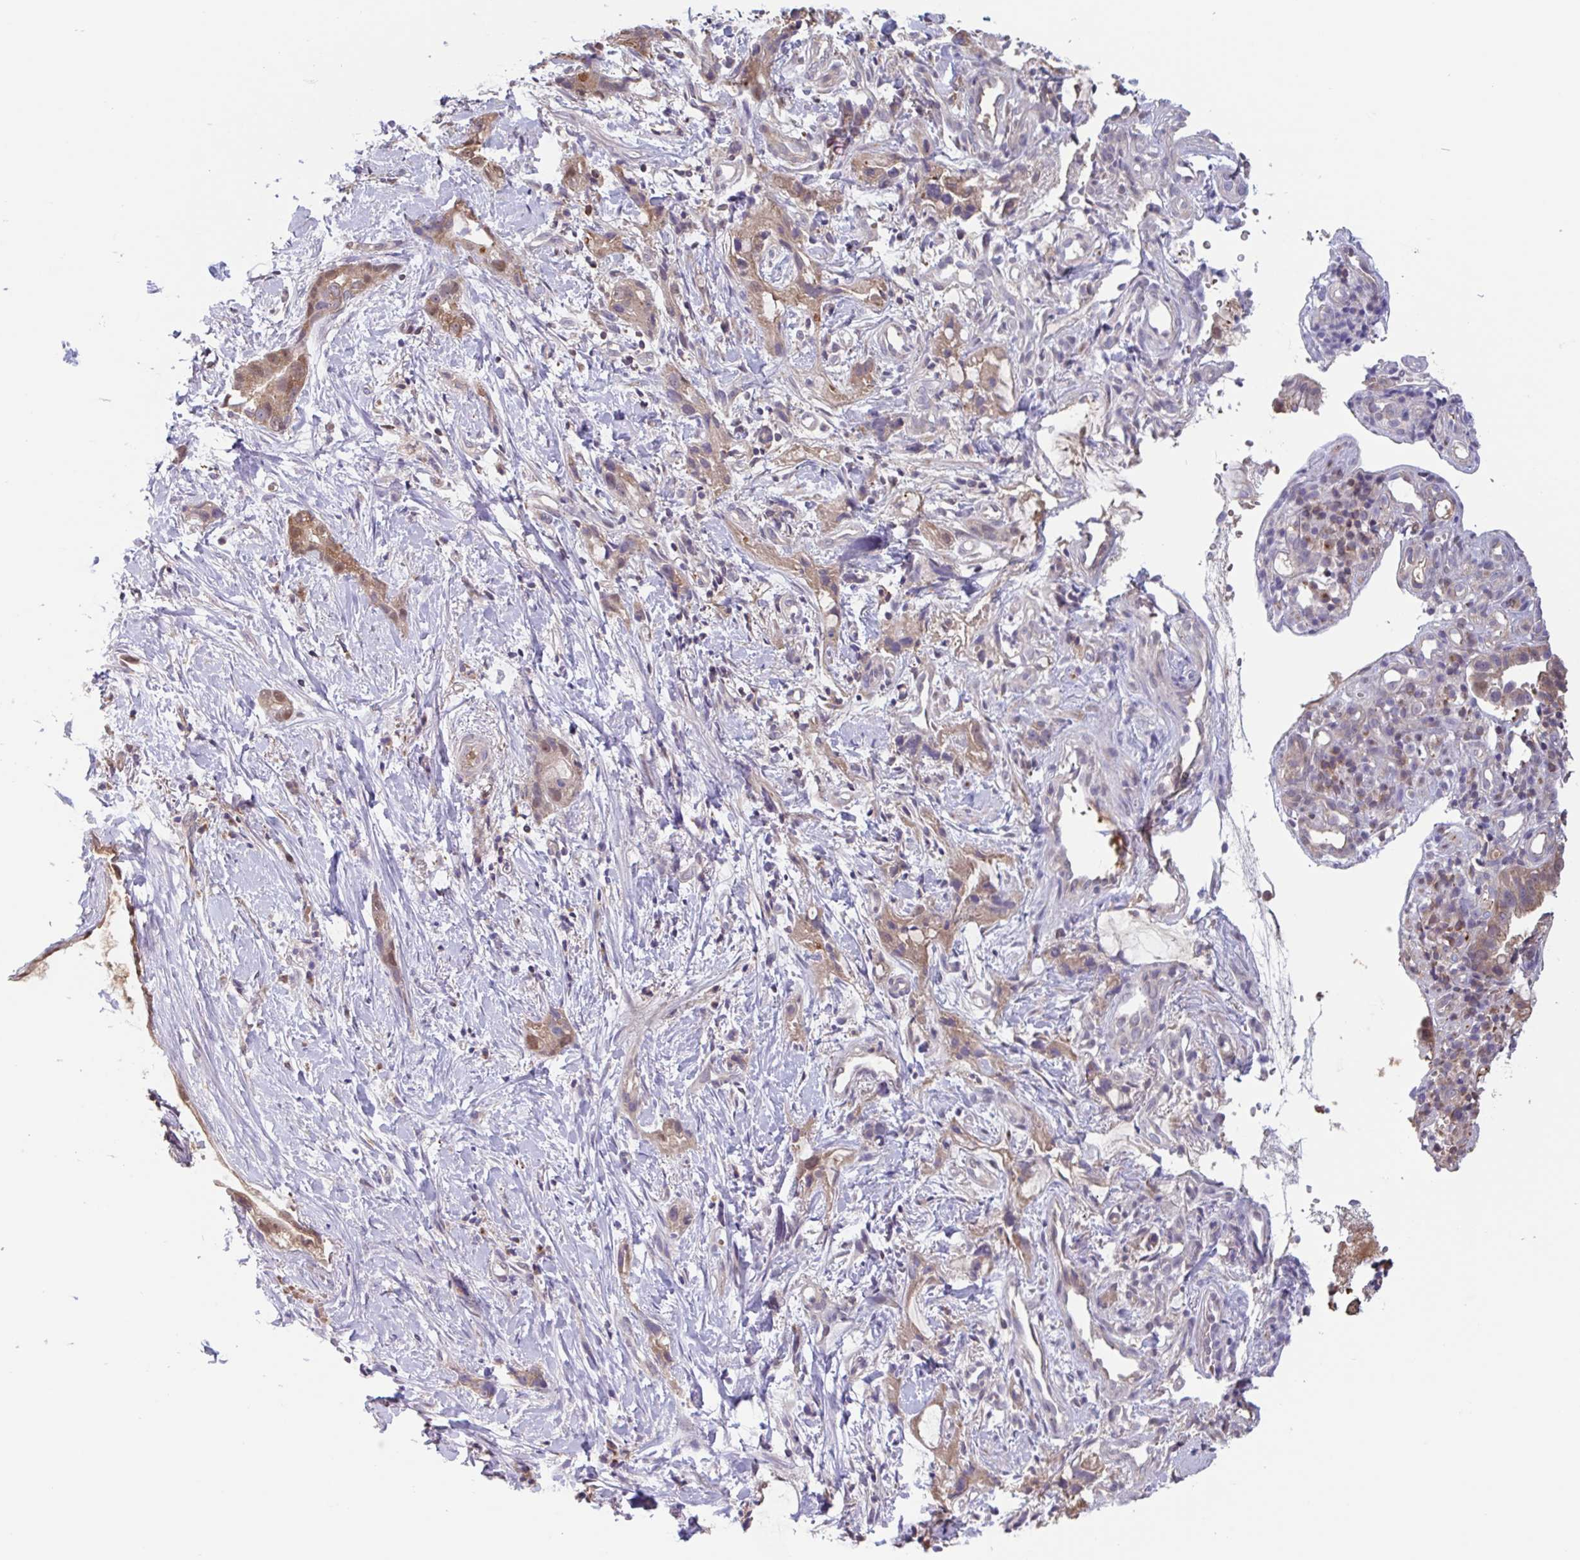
{"staining": {"intensity": "moderate", "quantity": ">75%", "location": "cytoplasmic/membranous,nuclear"}, "tissue": "stomach cancer", "cell_type": "Tumor cells", "image_type": "cancer", "snomed": [{"axis": "morphology", "description": "Adenocarcinoma, NOS"}, {"axis": "topography", "description": "Stomach"}], "caption": "Human stomach adenocarcinoma stained for a protein (brown) demonstrates moderate cytoplasmic/membranous and nuclear positive expression in approximately >75% of tumor cells.", "gene": "OTOP2", "patient": {"sex": "male", "age": 55}}